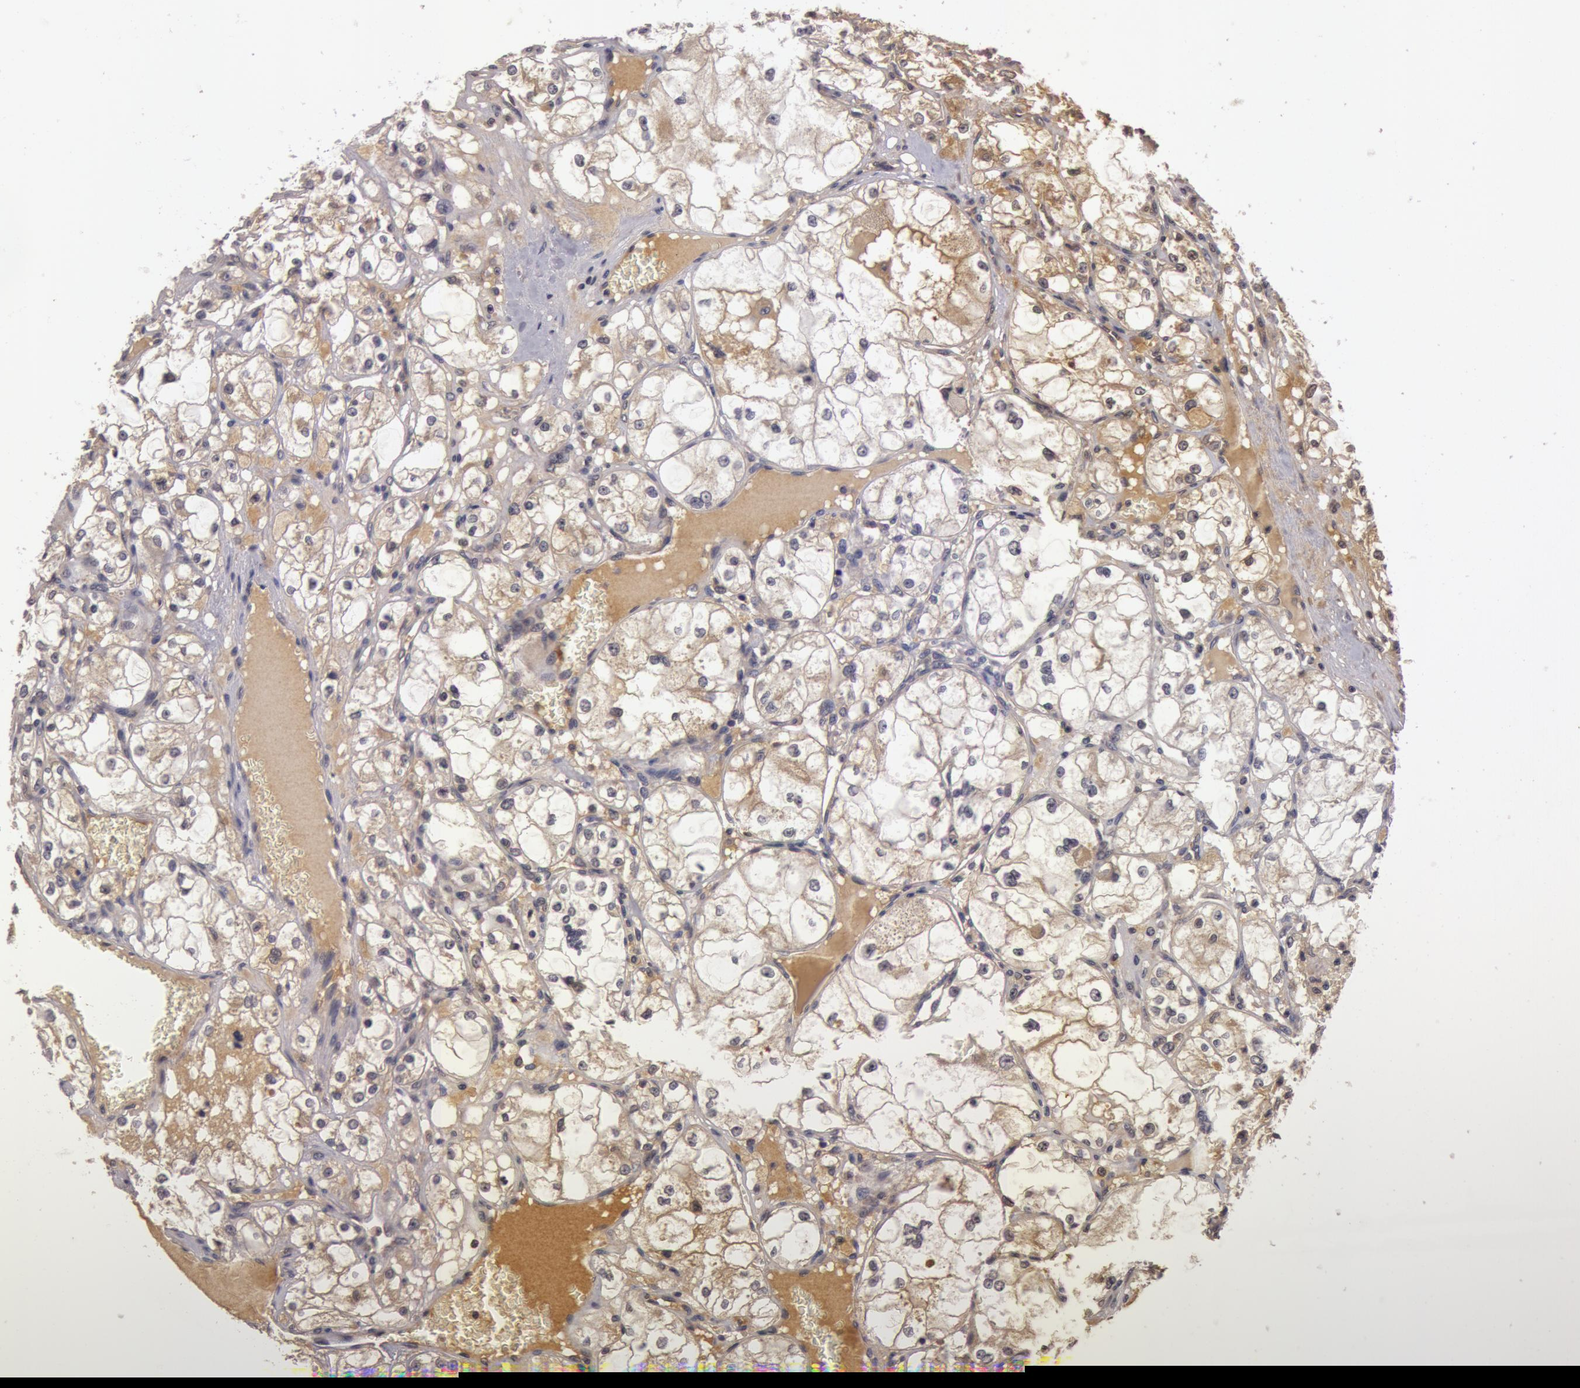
{"staining": {"intensity": "weak", "quantity": "25%-75%", "location": "cytoplasmic/membranous,nuclear"}, "tissue": "renal cancer", "cell_type": "Tumor cells", "image_type": "cancer", "snomed": [{"axis": "morphology", "description": "Adenocarcinoma, NOS"}, {"axis": "topography", "description": "Kidney"}], "caption": "A high-resolution micrograph shows immunohistochemistry staining of renal adenocarcinoma, which reveals weak cytoplasmic/membranous and nuclear positivity in approximately 25%-75% of tumor cells. (DAB = brown stain, brightfield microscopy at high magnification).", "gene": "BCHE", "patient": {"sex": "male", "age": 61}}